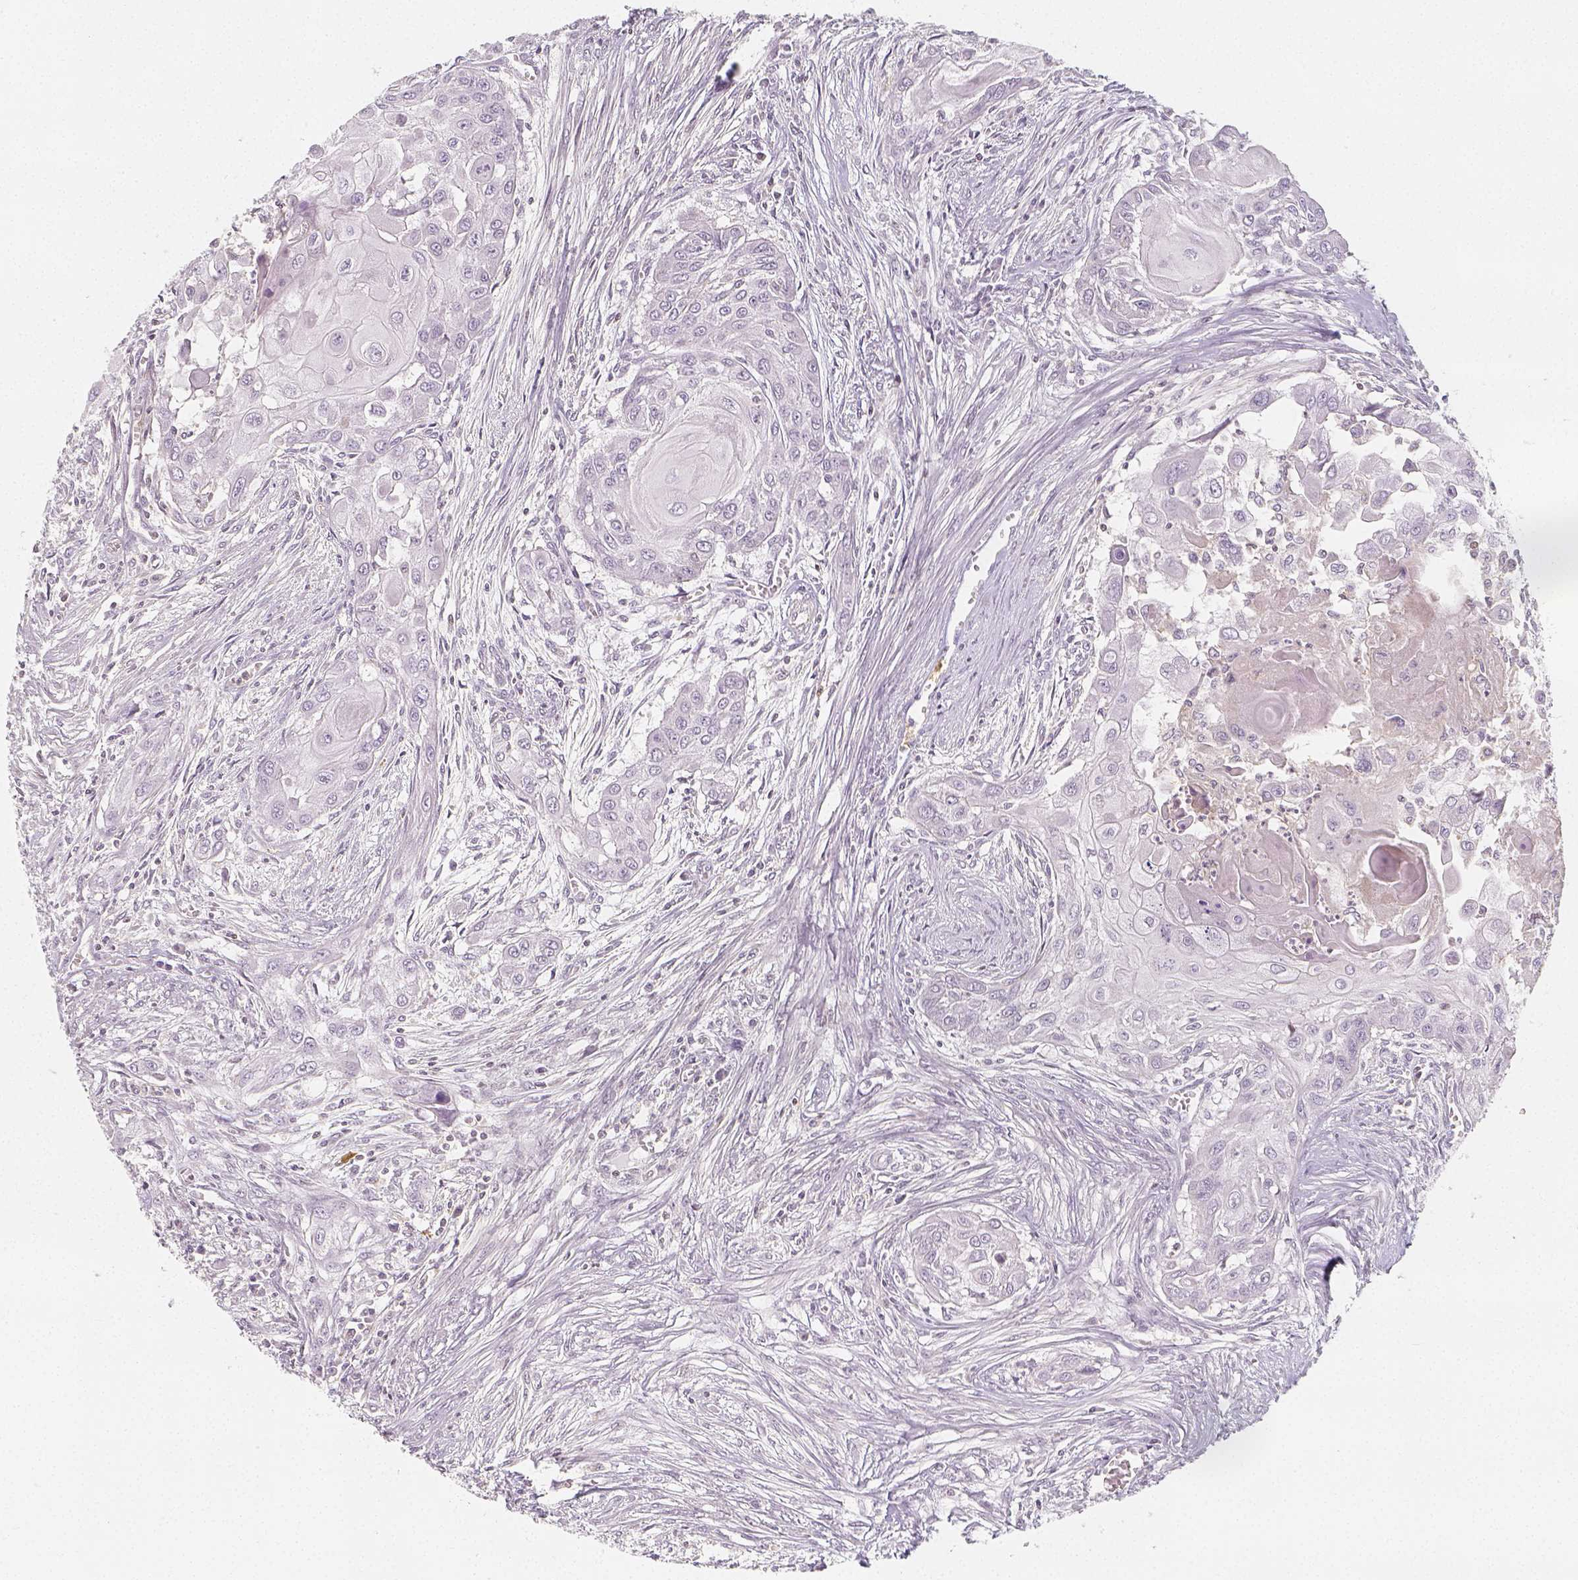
{"staining": {"intensity": "negative", "quantity": "none", "location": "none"}, "tissue": "head and neck cancer", "cell_type": "Tumor cells", "image_type": "cancer", "snomed": [{"axis": "morphology", "description": "Squamous cell carcinoma, NOS"}, {"axis": "topography", "description": "Oral tissue"}, {"axis": "topography", "description": "Head-Neck"}], "caption": "Head and neck cancer was stained to show a protein in brown. There is no significant staining in tumor cells.", "gene": "PTPRJ", "patient": {"sex": "male", "age": 71}}